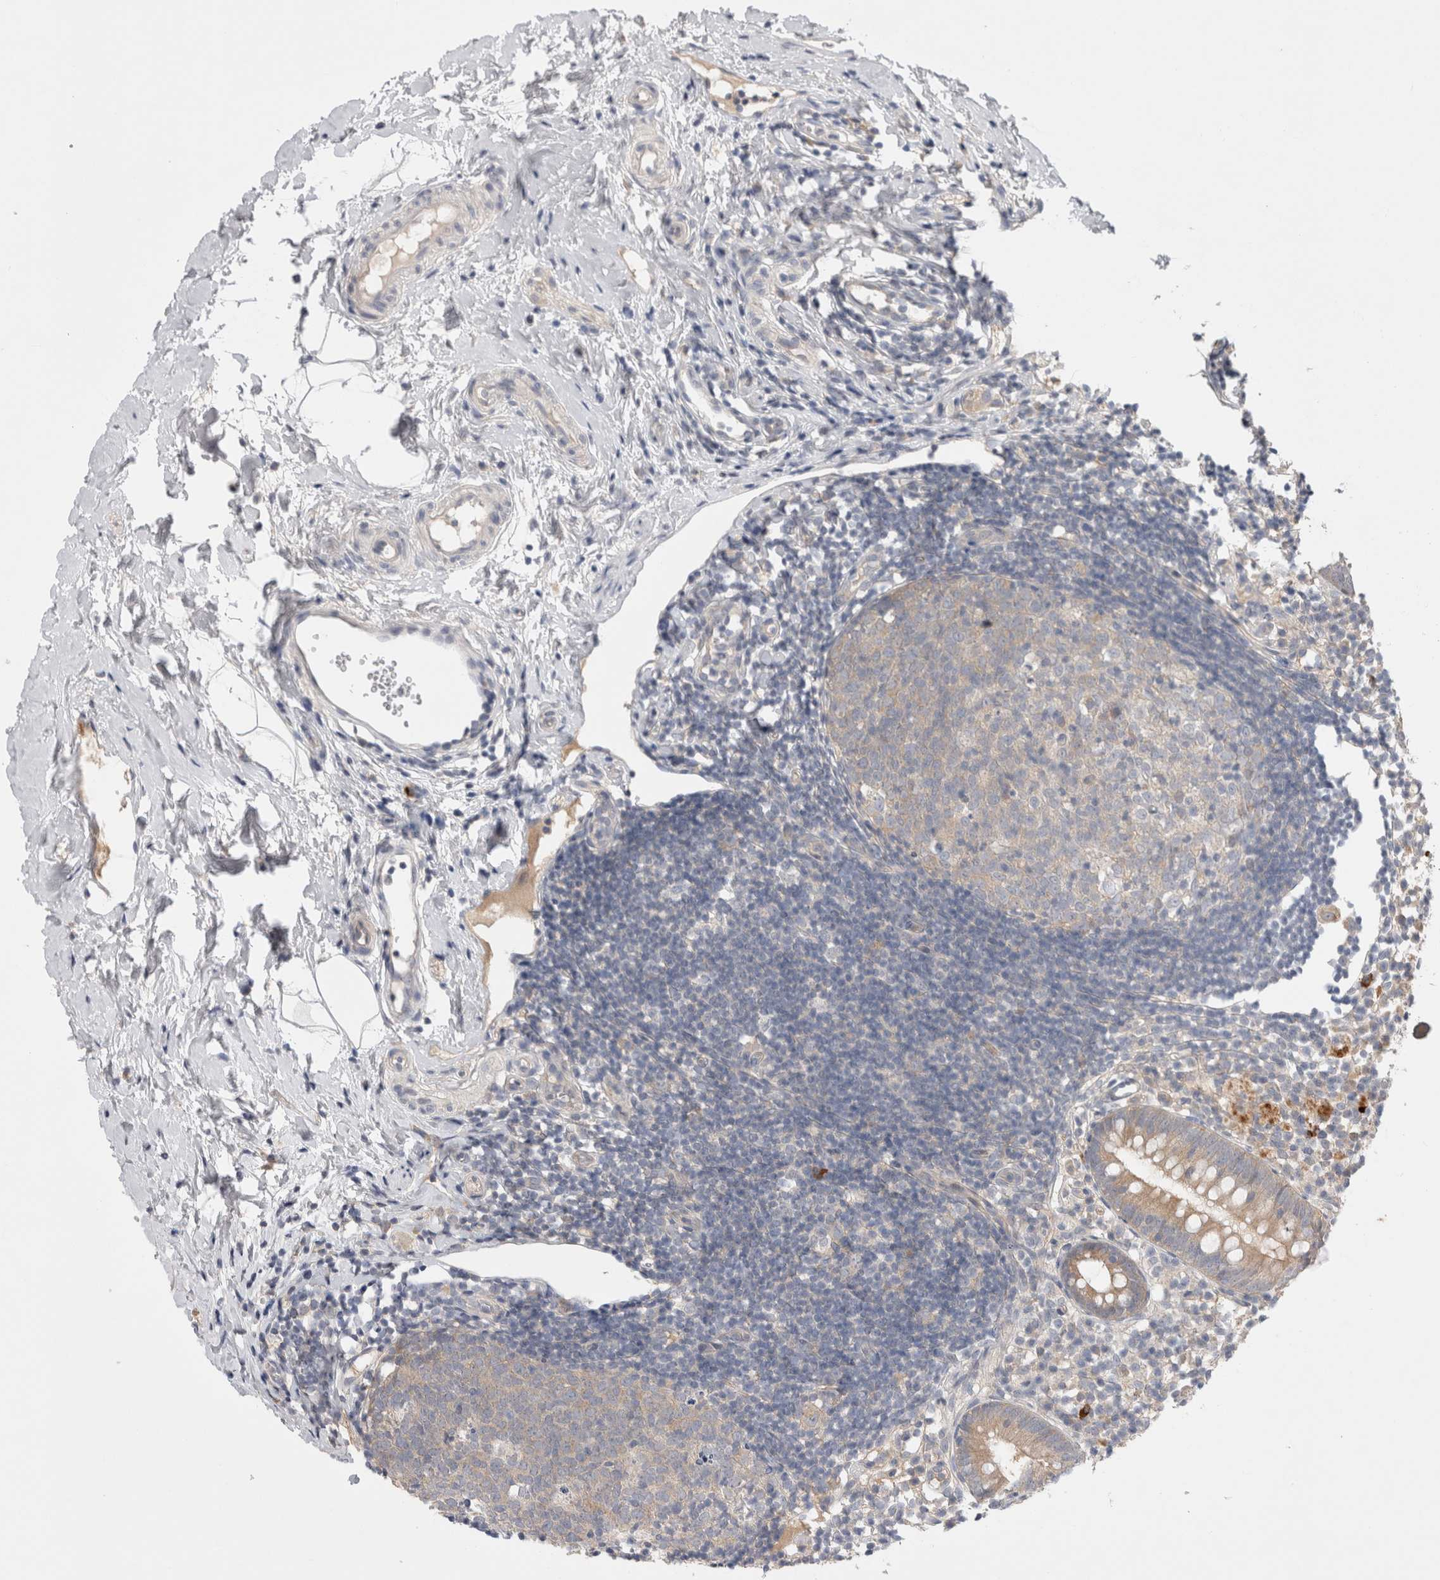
{"staining": {"intensity": "weak", "quantity": "25%-75%", "location": "cytoplasmic/membranous"}, "tissue": "appendix", "cell_type": "Glandular cells", "image_type": "normal", "snomed": [{"axis": "morphology", "description": "Normal tissue, NOS"}, {"axis": "topography", "description": "Appendix"}], "caption": "Protein expression analysis of normal human appendix reveals weak cytoplasmic/membranous positivity in approximately 25%-75% of glandular cells. (brown staining indicates protein expression, while blue staining denotes nuclei).", "gene": "CERS3", "patient": {"sex": "female", "age": 20}}